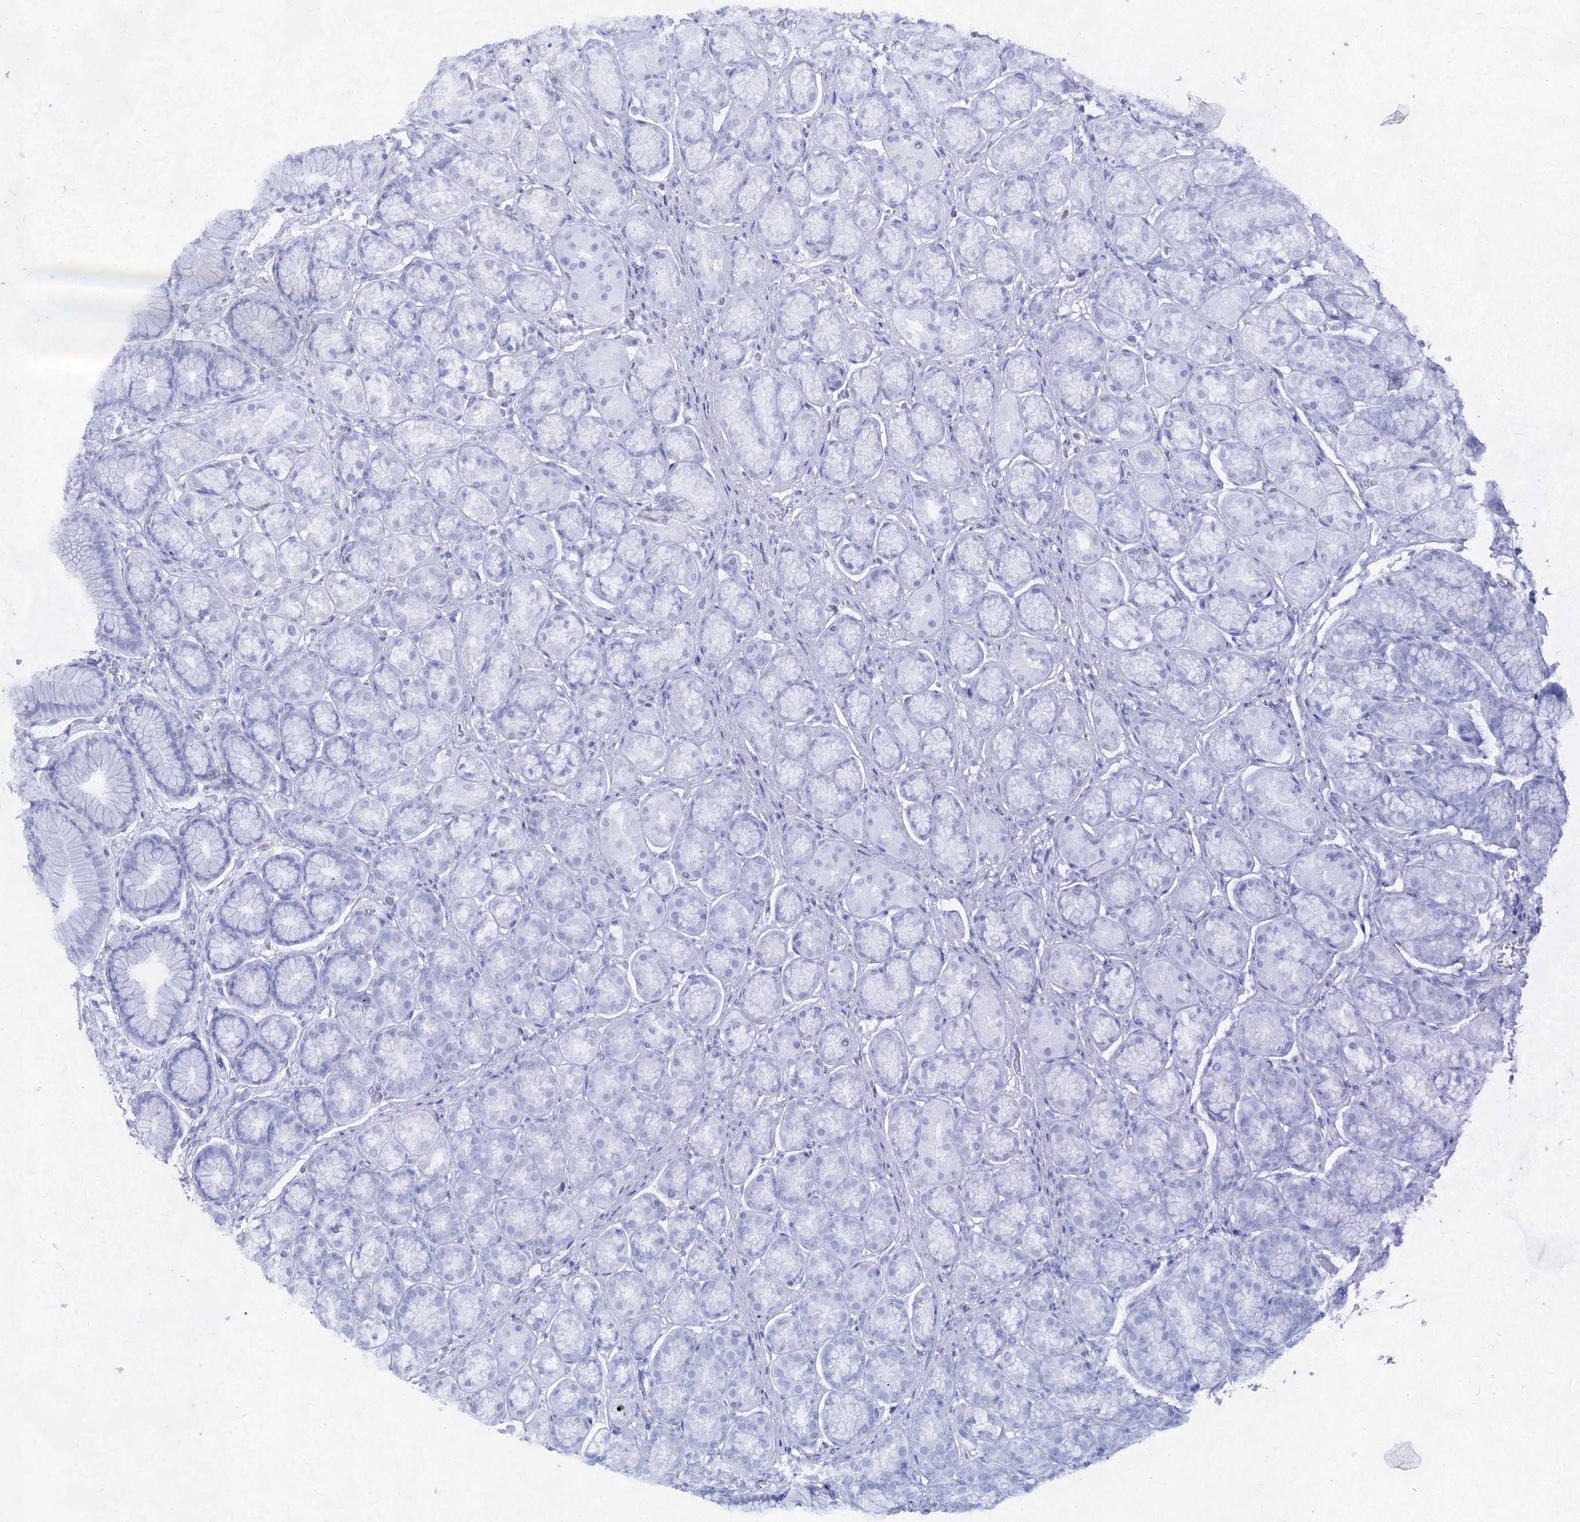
{"staining": {"intensity": "negative", "quantity": "none", "location": "none"}, "tissue": "stomach", "cell_type": "Glandular cells", "image_type": "normal", "snomed": [{"axis": "morphology", "description": "Normal tissue, NOS"}, {"axis": "morphology", "description": "Adenocarcinoma, NOS"}, {"axis": "morphology", "description": "Adenocarcinoma, High grade"}, {"axis": "topography", "description": "Stomach, upper"}, {"axis": "topography", "description": "Stomach"}], "caption": "The photomicrograph demonstrates no staining of glandular cells in benign stomach.", "gene": "ACRV1", "patient": {"sex": "female", "age": 65}}